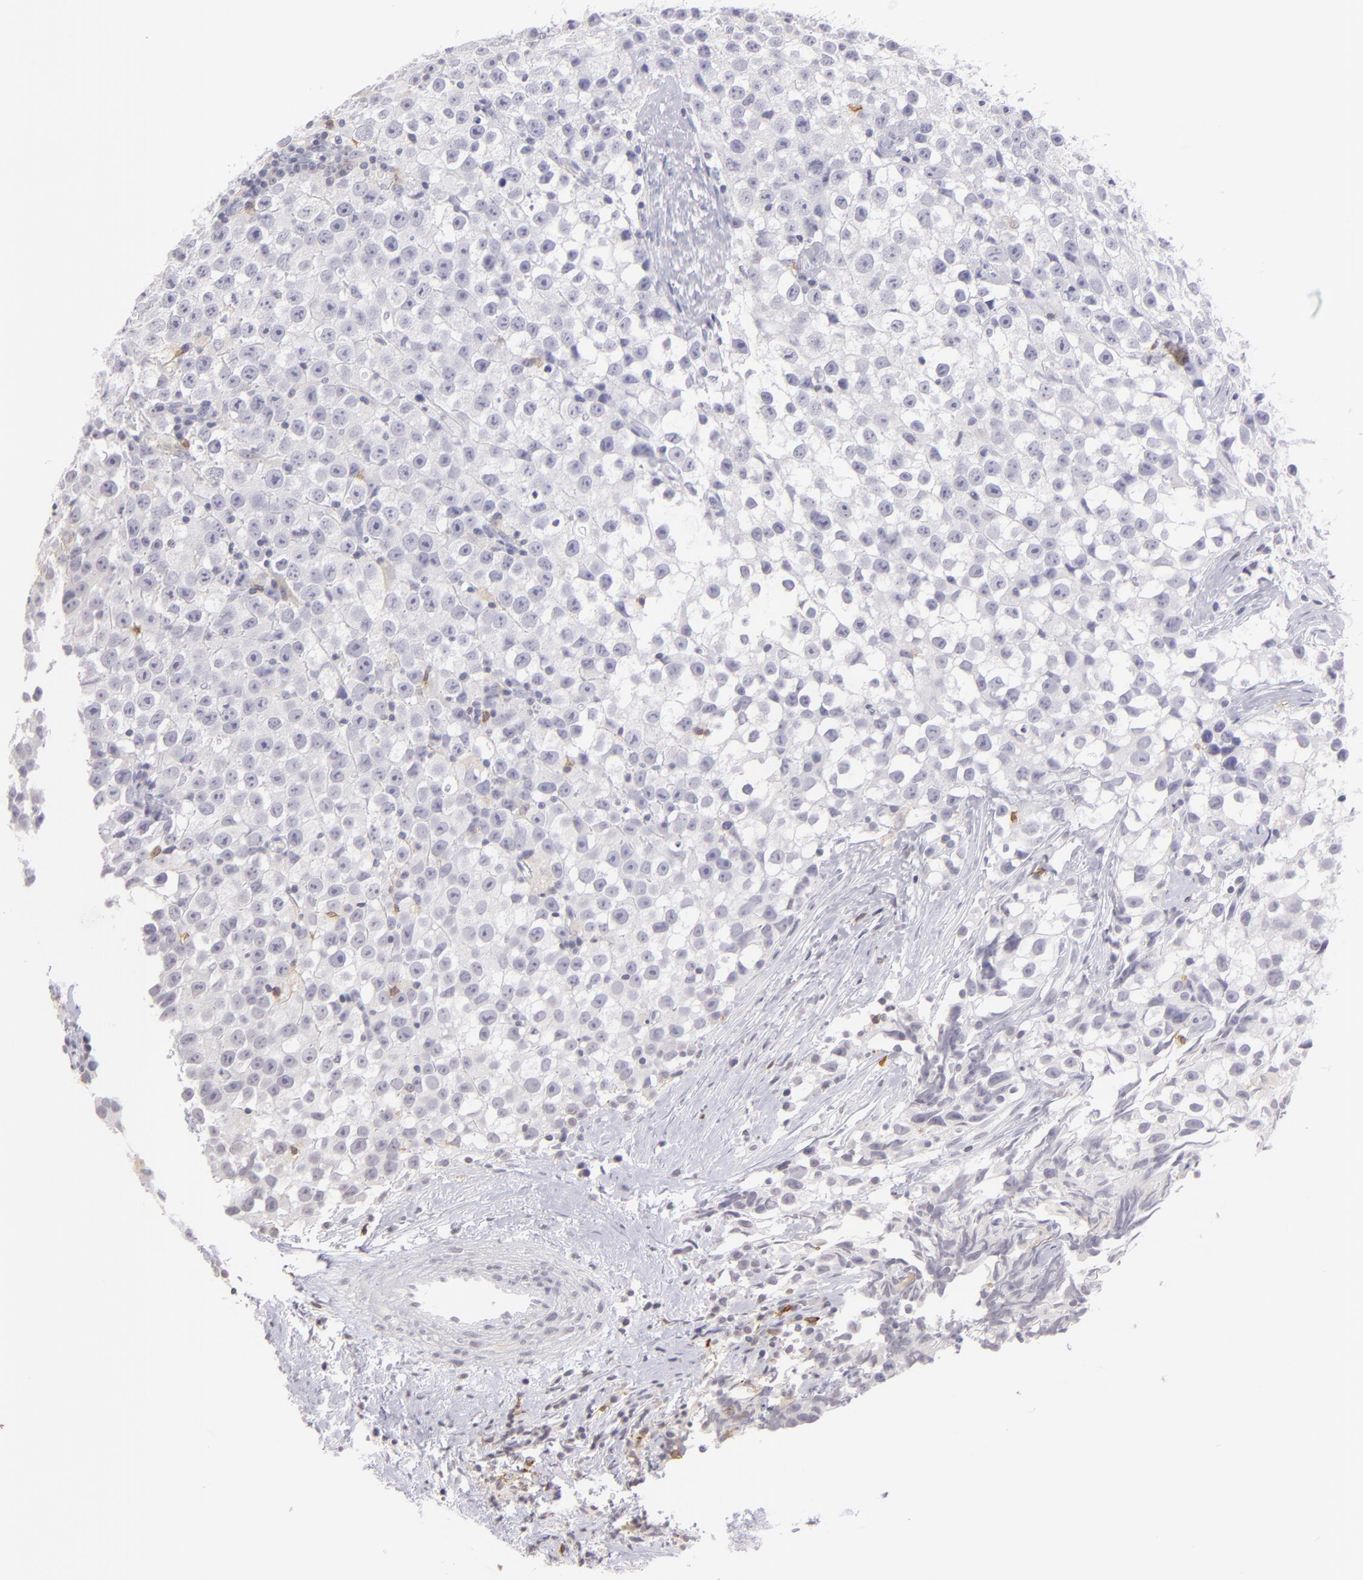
{"staining": {"intensity": "negative", "quantity": "none", "location": "none"}, "tissue": "testis cancer", "cell_type": "Tumor cells", "image_type": "cancer", "snomed": [{"axis": "morphology", "description": "Seminoma, NOS"}, {"axis": "topography", "description": "Testis"}], "caption": "This is an IHC image of testis cancer (seminoma). There is no positivity in tumor cells.", "gene": "IL2RA", "patient": {"sex": "male", "age": 35}}